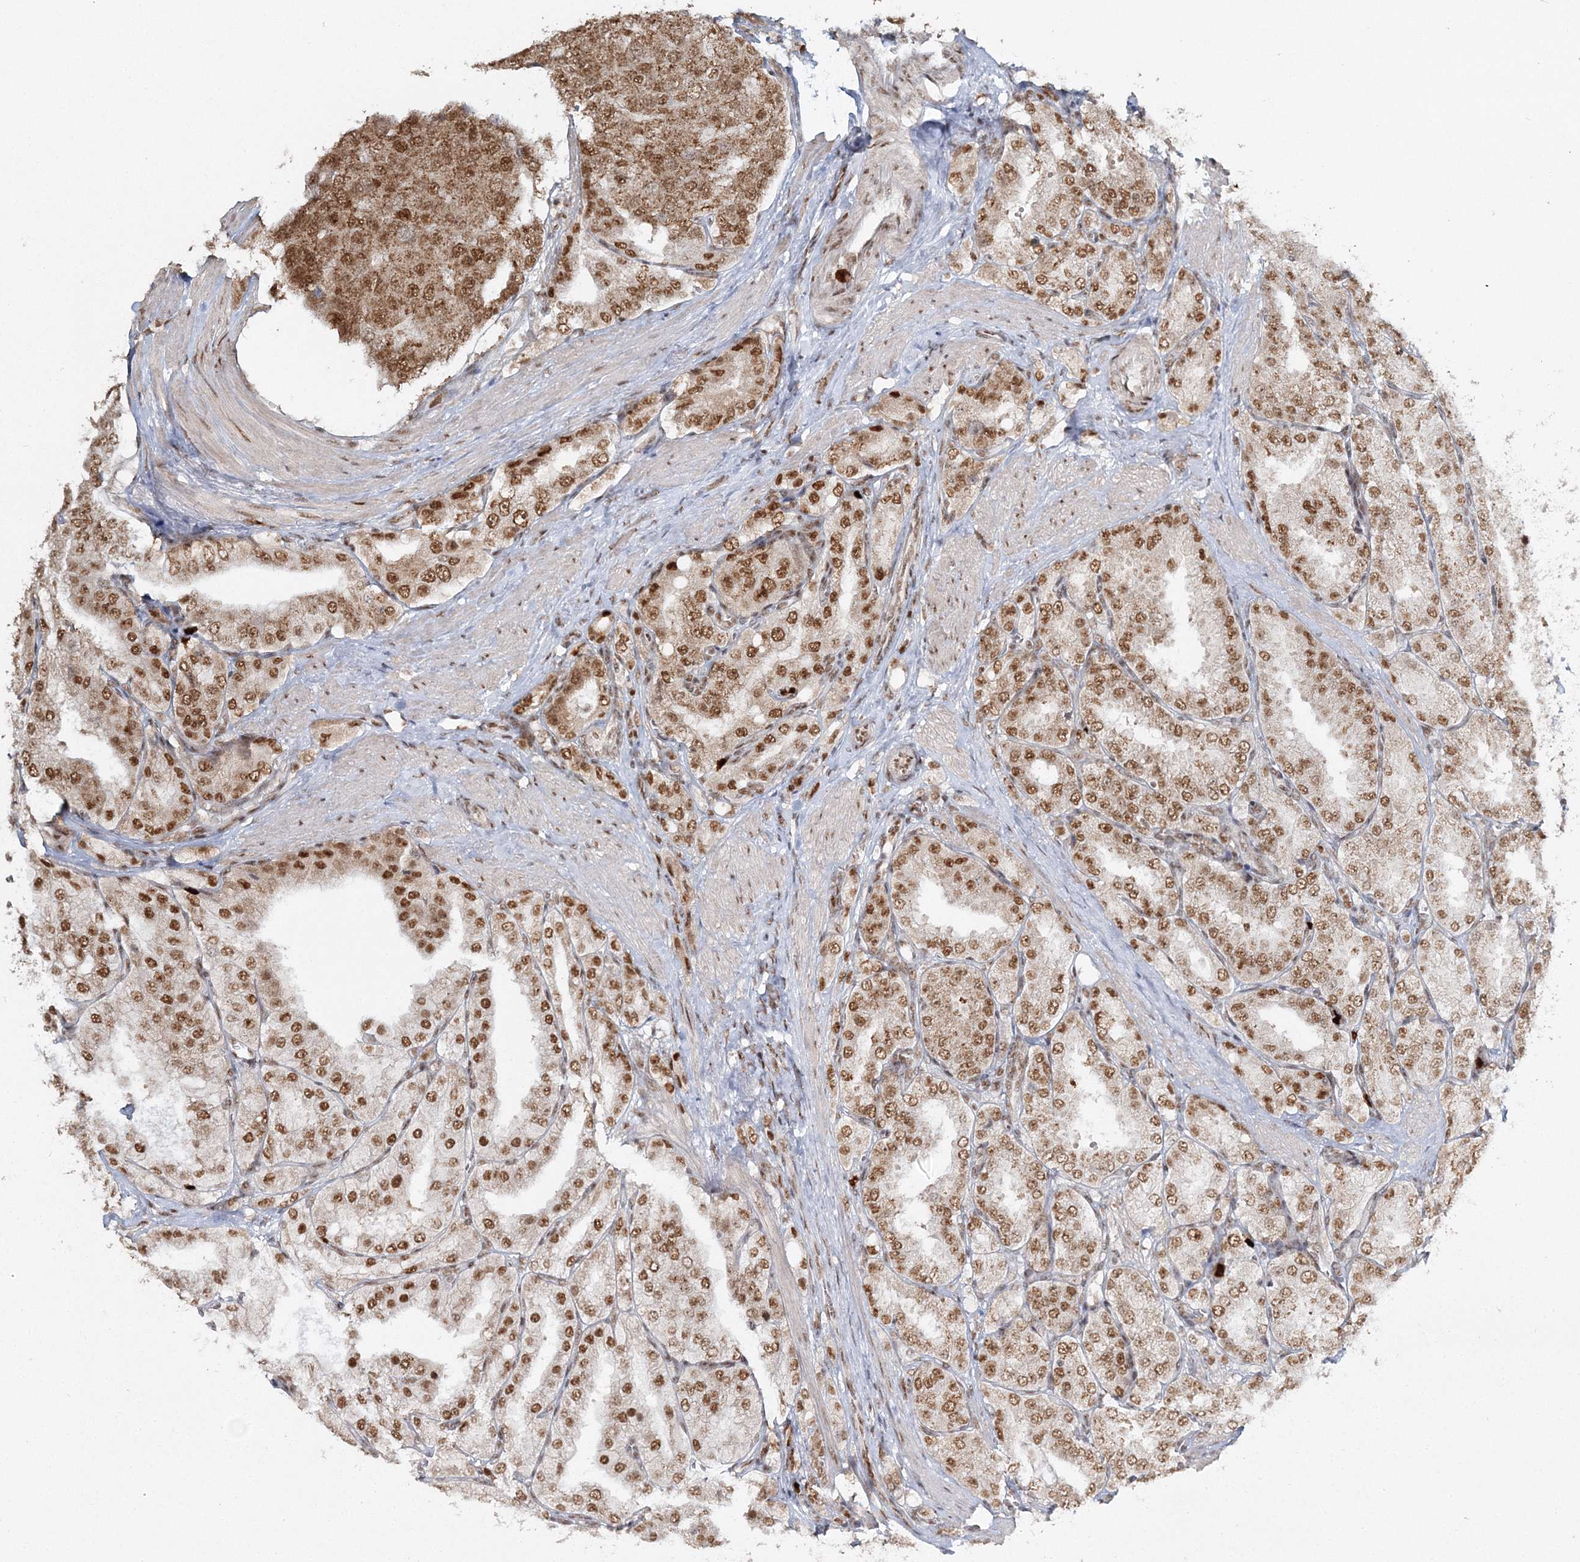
{"staining": {"intensity": "moderate", "quantity": ">75%", "location": "cytoplasmic/membranous,nuclear"}, "tissue": "prostate cancer", "cell_type": "Tumor cells", "image_type": "cancer", "snomed": [{"axis": "morphology", "description": "Adenocarcinoma, High grade"}, {"axis": "topography", "description": "Prostate"}], "caption": "This photomicrograph exhibits immunohistochemistry staining of human adenocarcinoma (high-grade) (prostate), with medium moderate cytoplasmic/membranous and nuclear positivity in approximately >75% of tumor cells.", "gene": "QRICH1", "patient": {"sex": "male", "age": 50}}